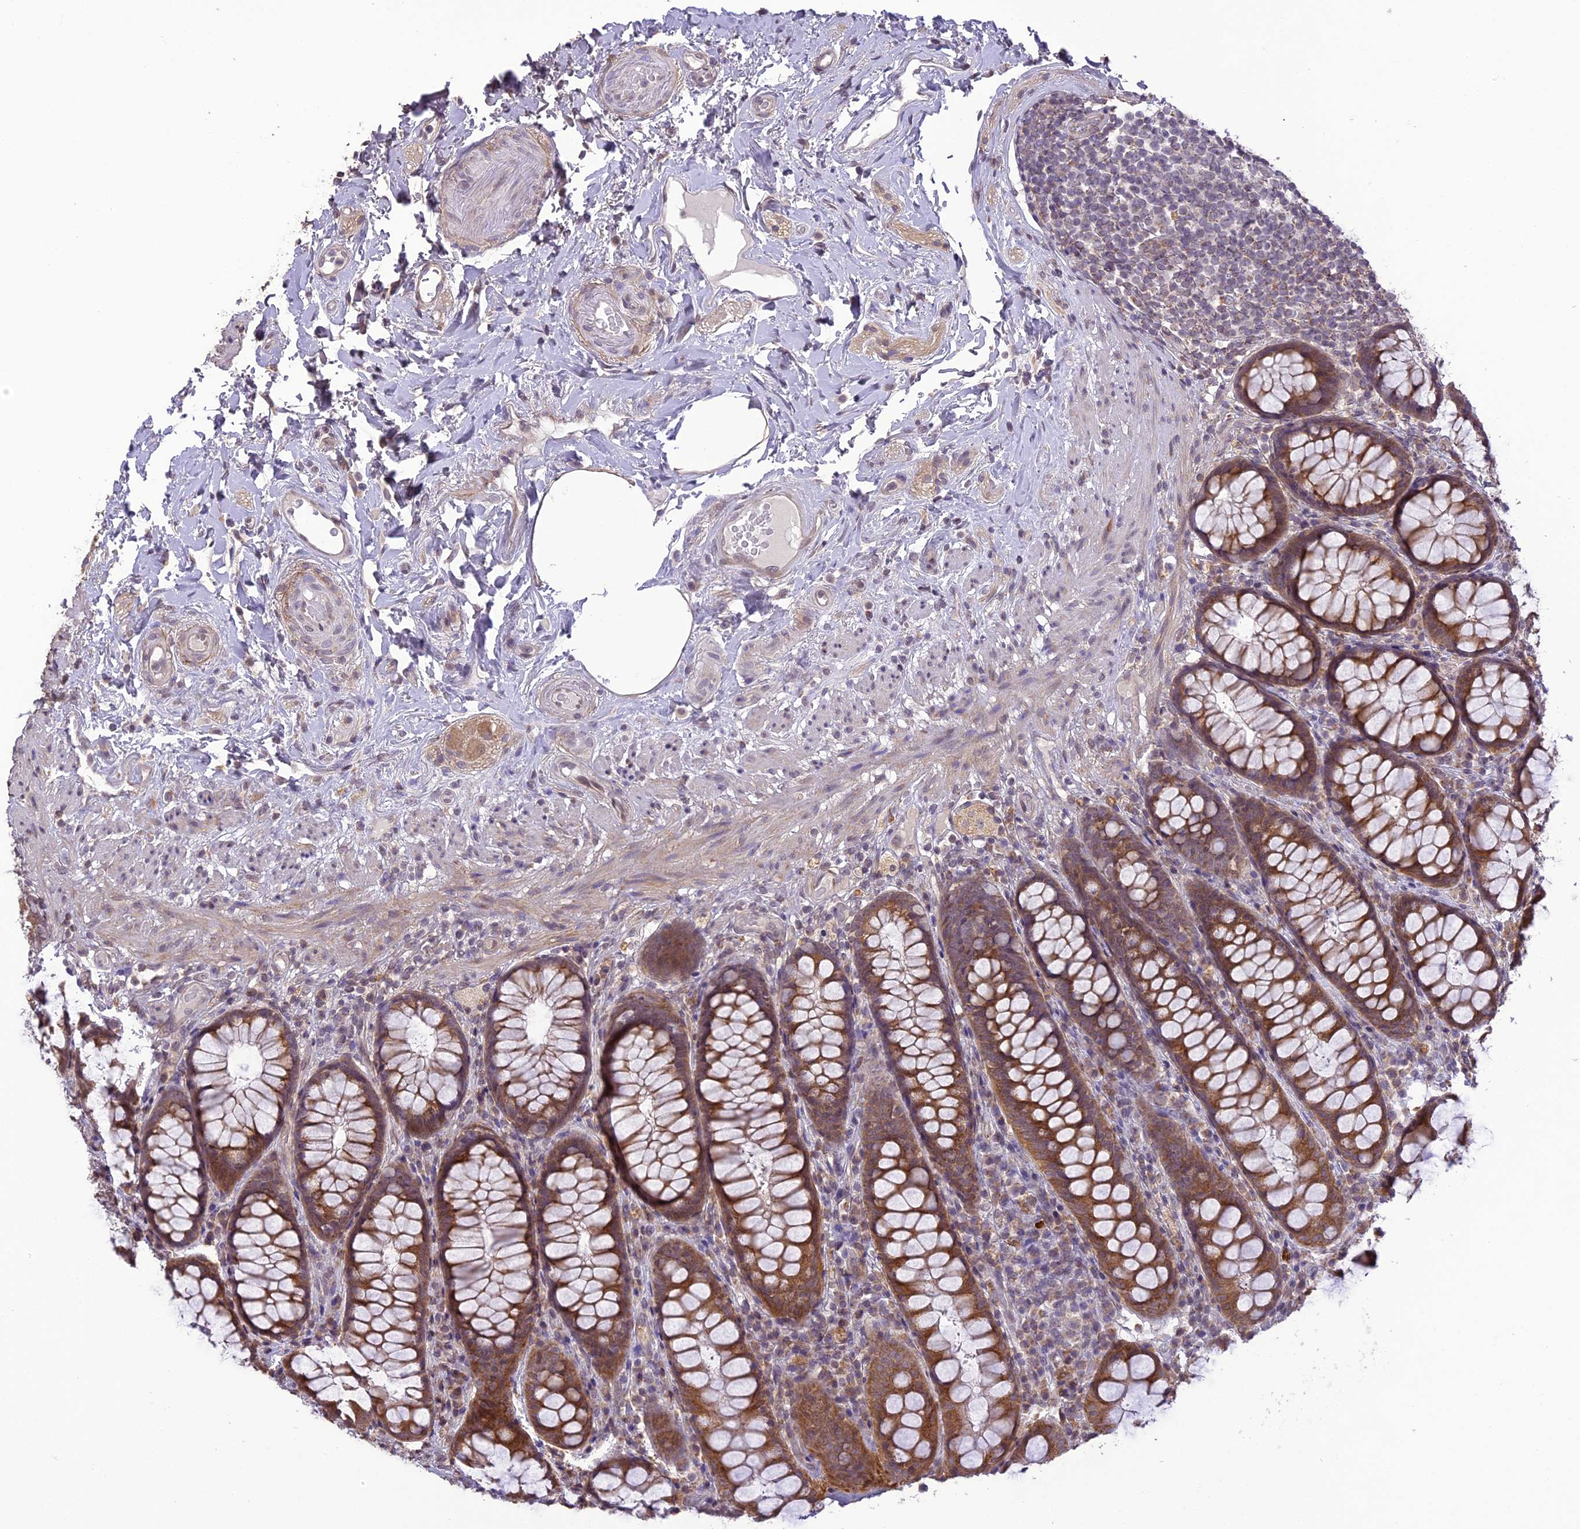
{"staining": {"intensity": "moderate", "quantity": ">75%", "location": "cytoplasmic/membranous"}, "tissue": "rectum", "cell_type": "Glandular cells", "image_type": "normal", "snomed": [{"axis": "morphology", "description": "Normal tissue, NOS"}, {"axis": "topography", "description": "Rectum"}], "caption": "A brown stain highlights moderate cytoplasmic/membranous positivity of a protein in glandular cells of normal human rectum.", "gene": "ERG28", "patient": {"sex": "male", "age": 83}}